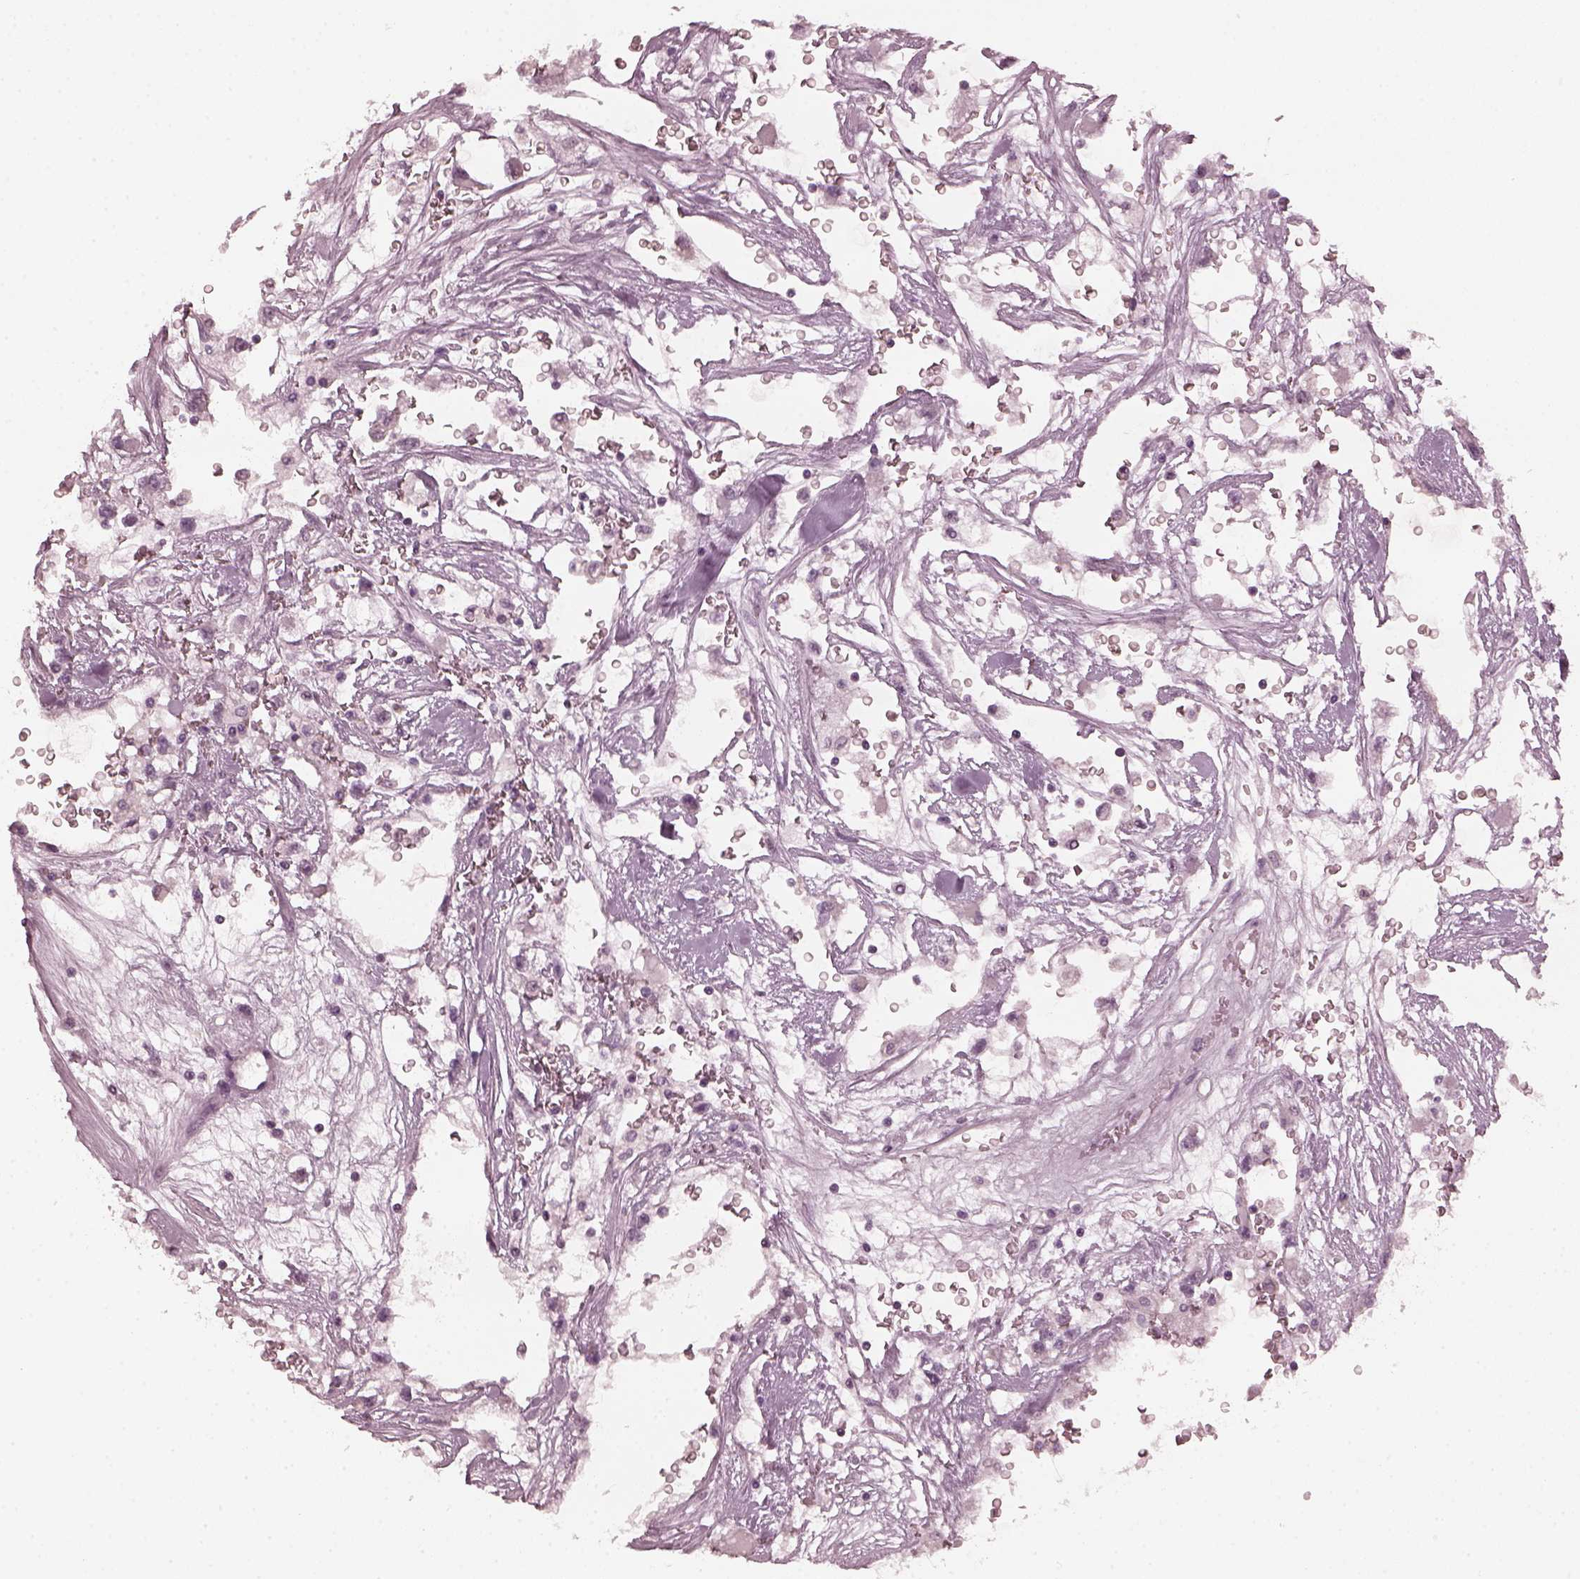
{"staining": {"intensity": "negative", "quantity": "none", "location": "none"}, "tissue": "renal cancer", "cell_type": "Tumor cells", "image_type": "cancer", "snomed": [{"axis": "morphology", "description": "Adenocarcinoma, NOS"}, {"axis": "topography", "description": "Kidney"}], "caption": "Renal cancer (adenocarcinoma) was stained to show a protein in brown. There is no significant staining in tumor cells.", "gene": "CCDC170", "patient": {"sex": "male", "age": 59}}